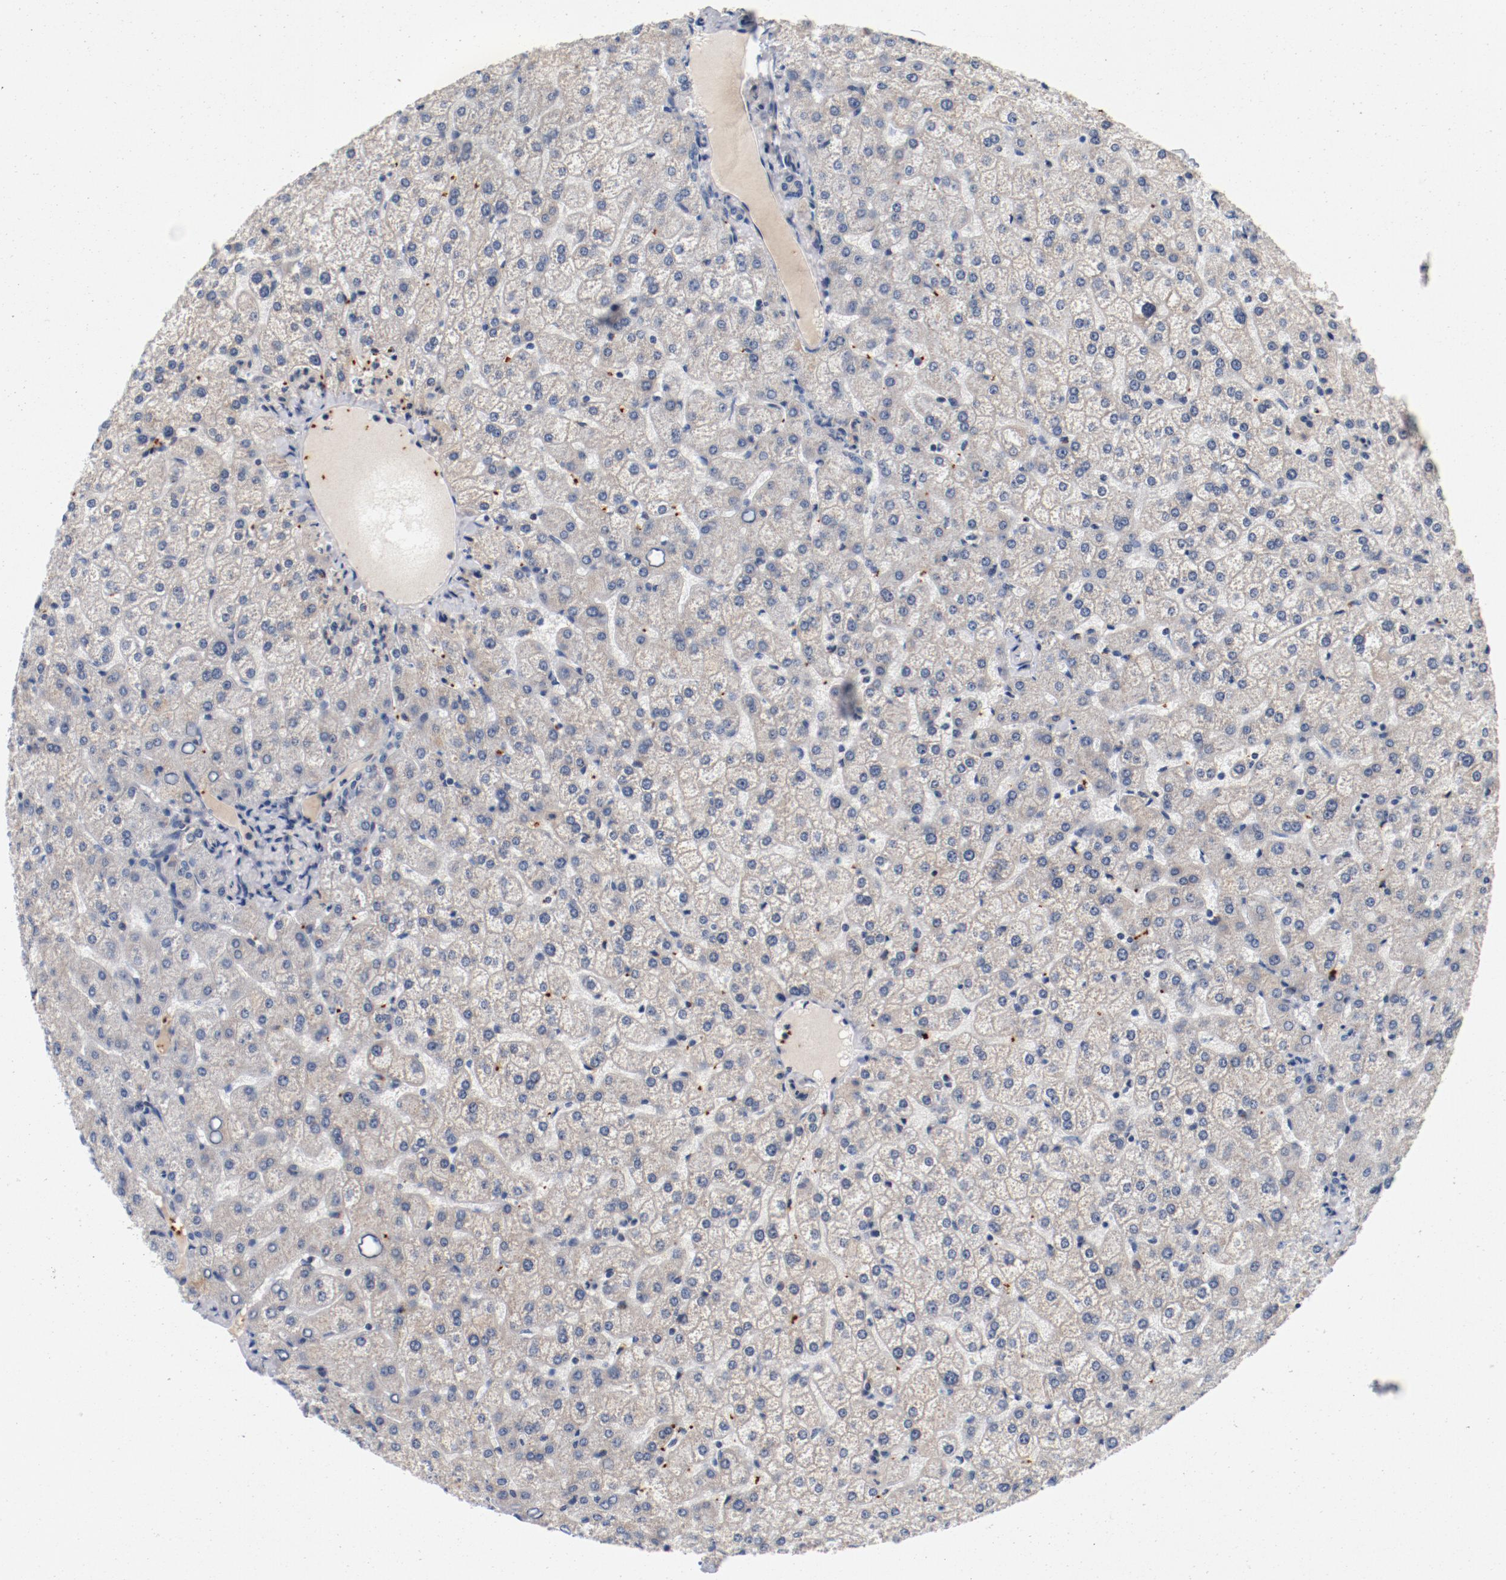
{"staining": {"intensity": "weak", "quantity": "<25%", "location": "cytoplasmic/membranous"}, "tissue": "liver", "cell_type": "Hepatocytes", "image_type": "normal", "snomed": [{"axis": "morphology", "description": "Normal tissue, NOS"}, {"axis": "topography", "description": "Liver"}], "caption": "Hepatocytes are negative for brown protein staining in benign liver. The staining is performed using DAB brown chromogen with nuclei counter-stained in using hematoxylin.", "gene": "PIM1", "patient": {"sex": "female", "age": 32}}